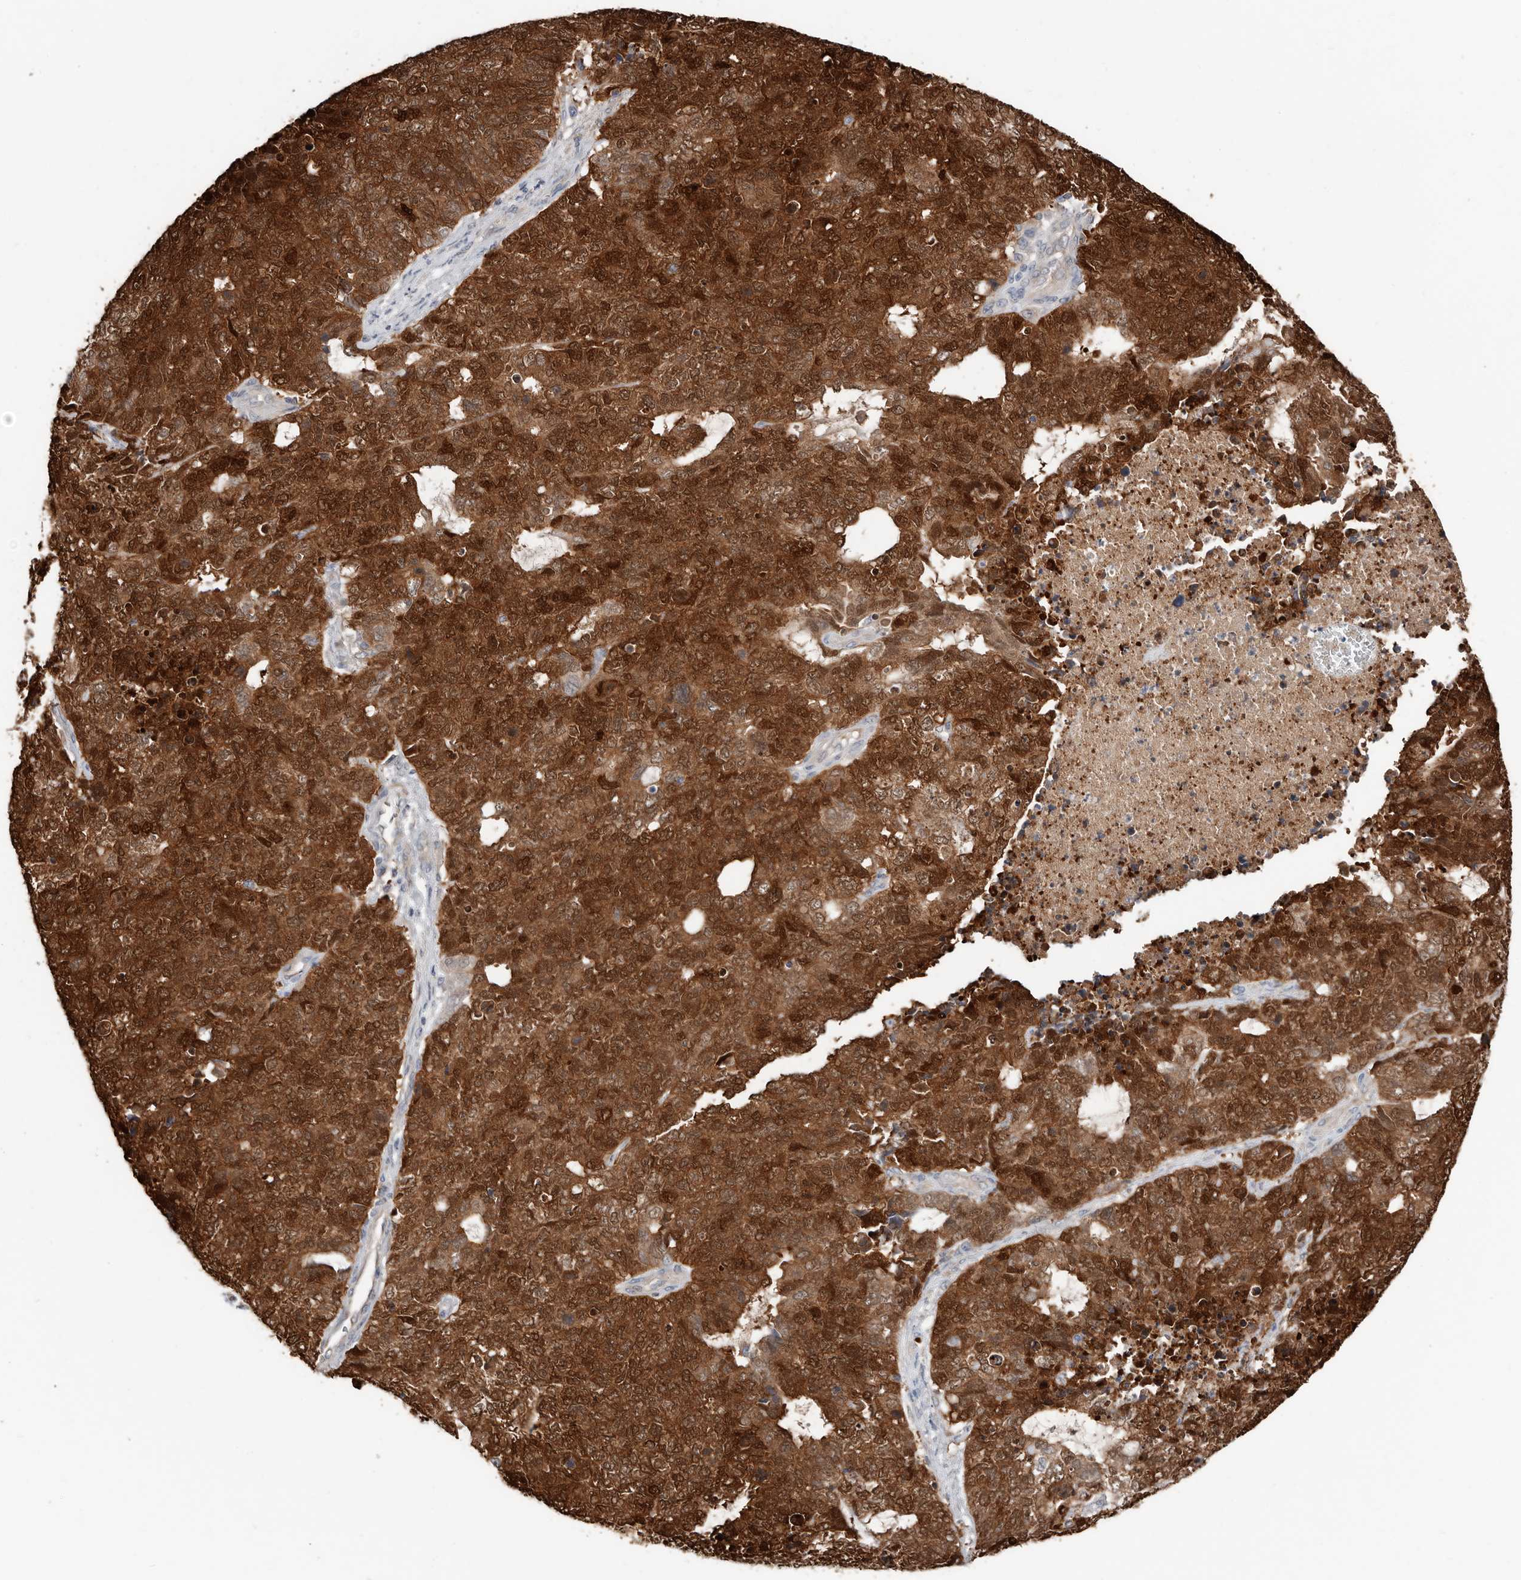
{"staining": {"intensity": "strong", "quantity": ">75%", "location": "cytoplasmic/membranous,nuclear"}, "tissue": "cervical cancer", "cell_type": "Tumor cells", "image_type": "cancer", "snomed": [{"axis": "morphology", "description": "Squamous cell carcinoma, NOS"}, {"axis": "topography", "description": "Cervix"}], "caption": "Brown immunohistochemical staining in human squamous cell carcinoma (cervical) reveals strong cytoplasmic/membranous and nuclear positivity in about >75% of tumor cells.", "gene": "ASRGL1", "patient": {"sex": "female", "age": 63}}